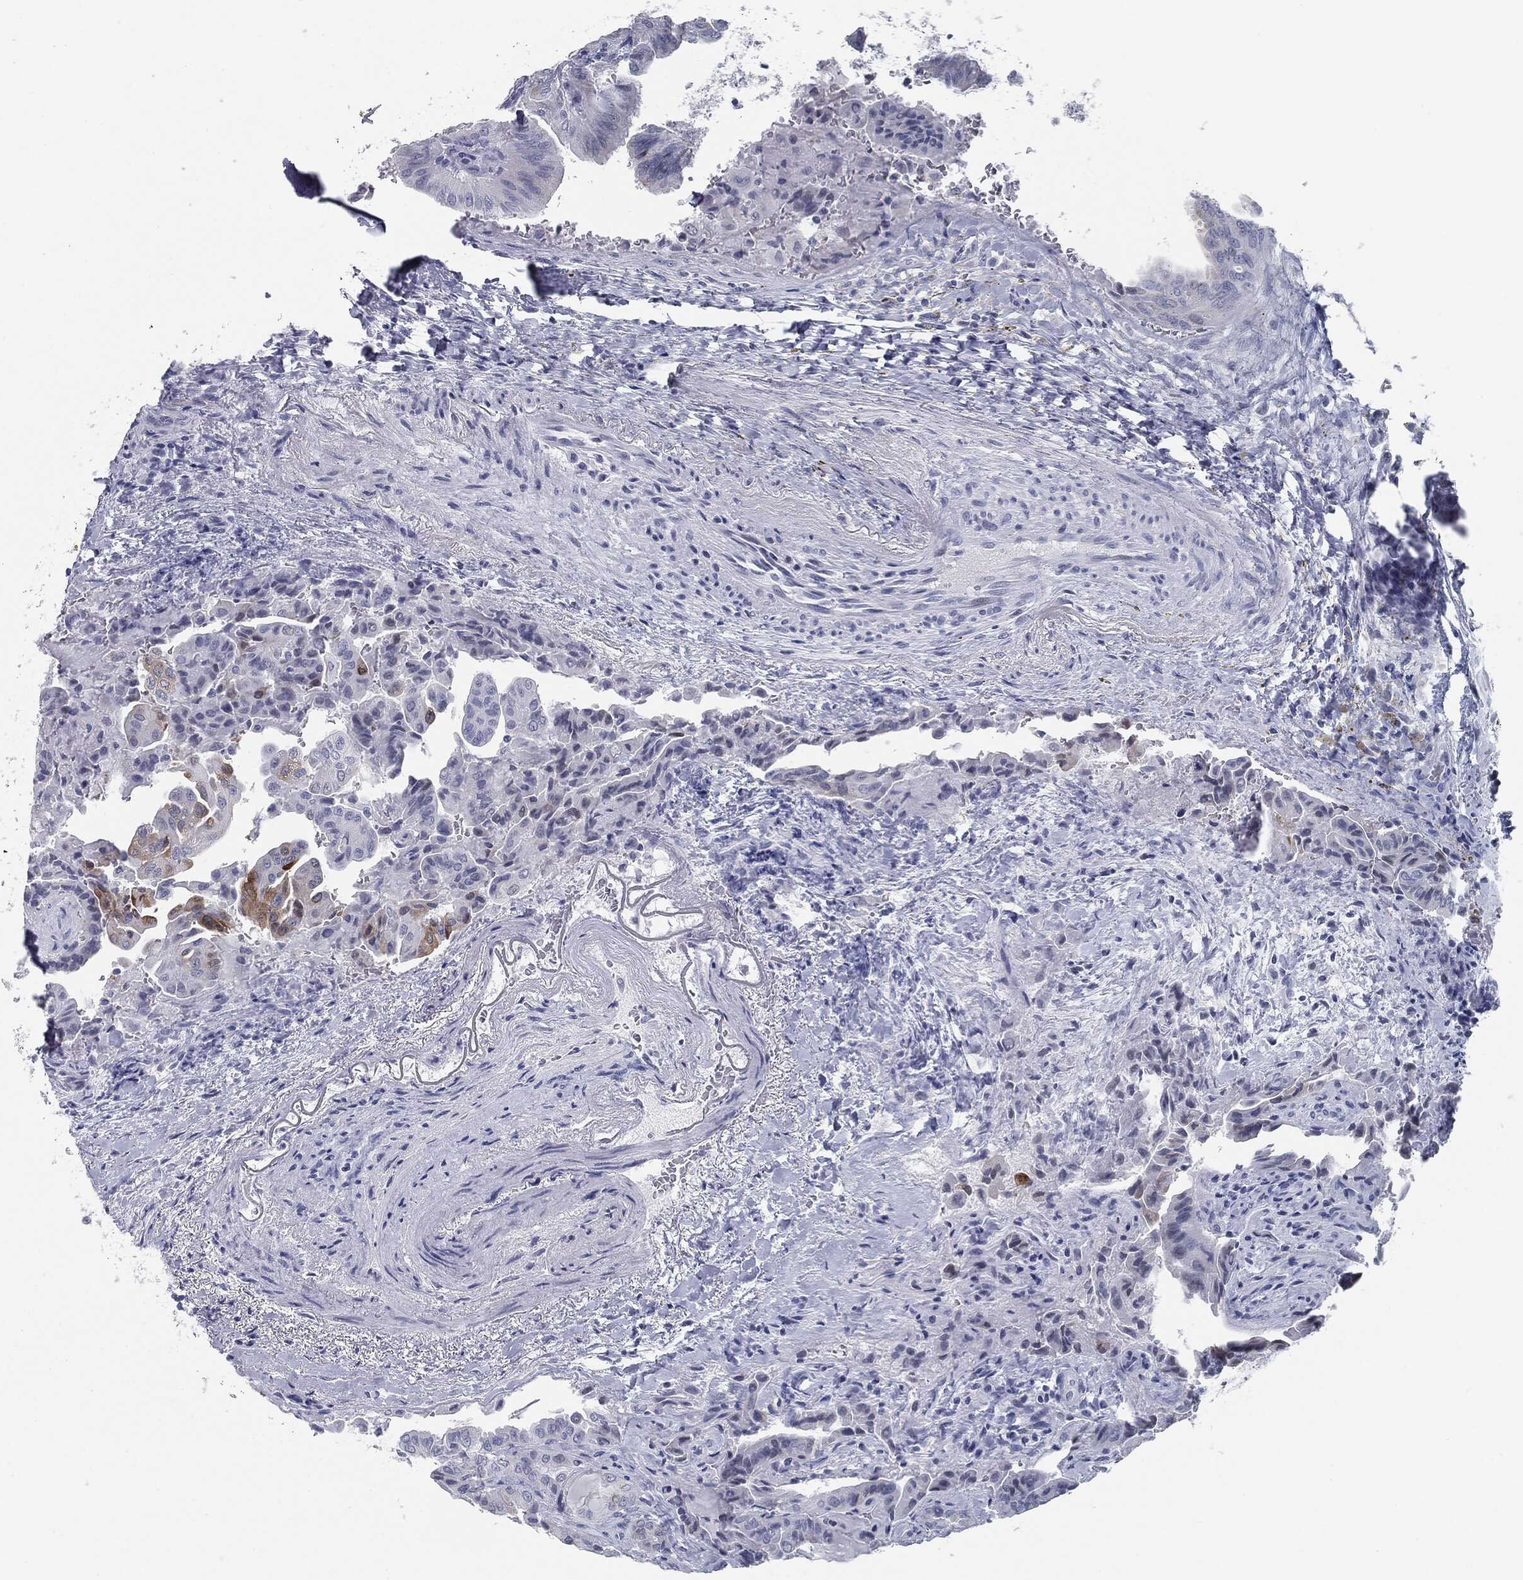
{"staining": {"intensity": "moderate", "quantity": "<25%", "location": "cytoplasmic/membranous"}, "tissue": "thyroid cancer", "cell_type": "Tumor cells", "image_type": "cancer", "snomed": [{"axis": "morphology", "description": "Papillary adenocarcinoma, NOS"}, {"axis": "topography", "description": "Thyroid gland"}], "caption": "Immunohistochemical staining of human papillary adenocarcinoma (thyroid) reveals moderate cytoplasmic/membranous protein staining in about <25% of tumor cells.", "gene": "TPO", "patient": {"sex": "female", "age": 68}}